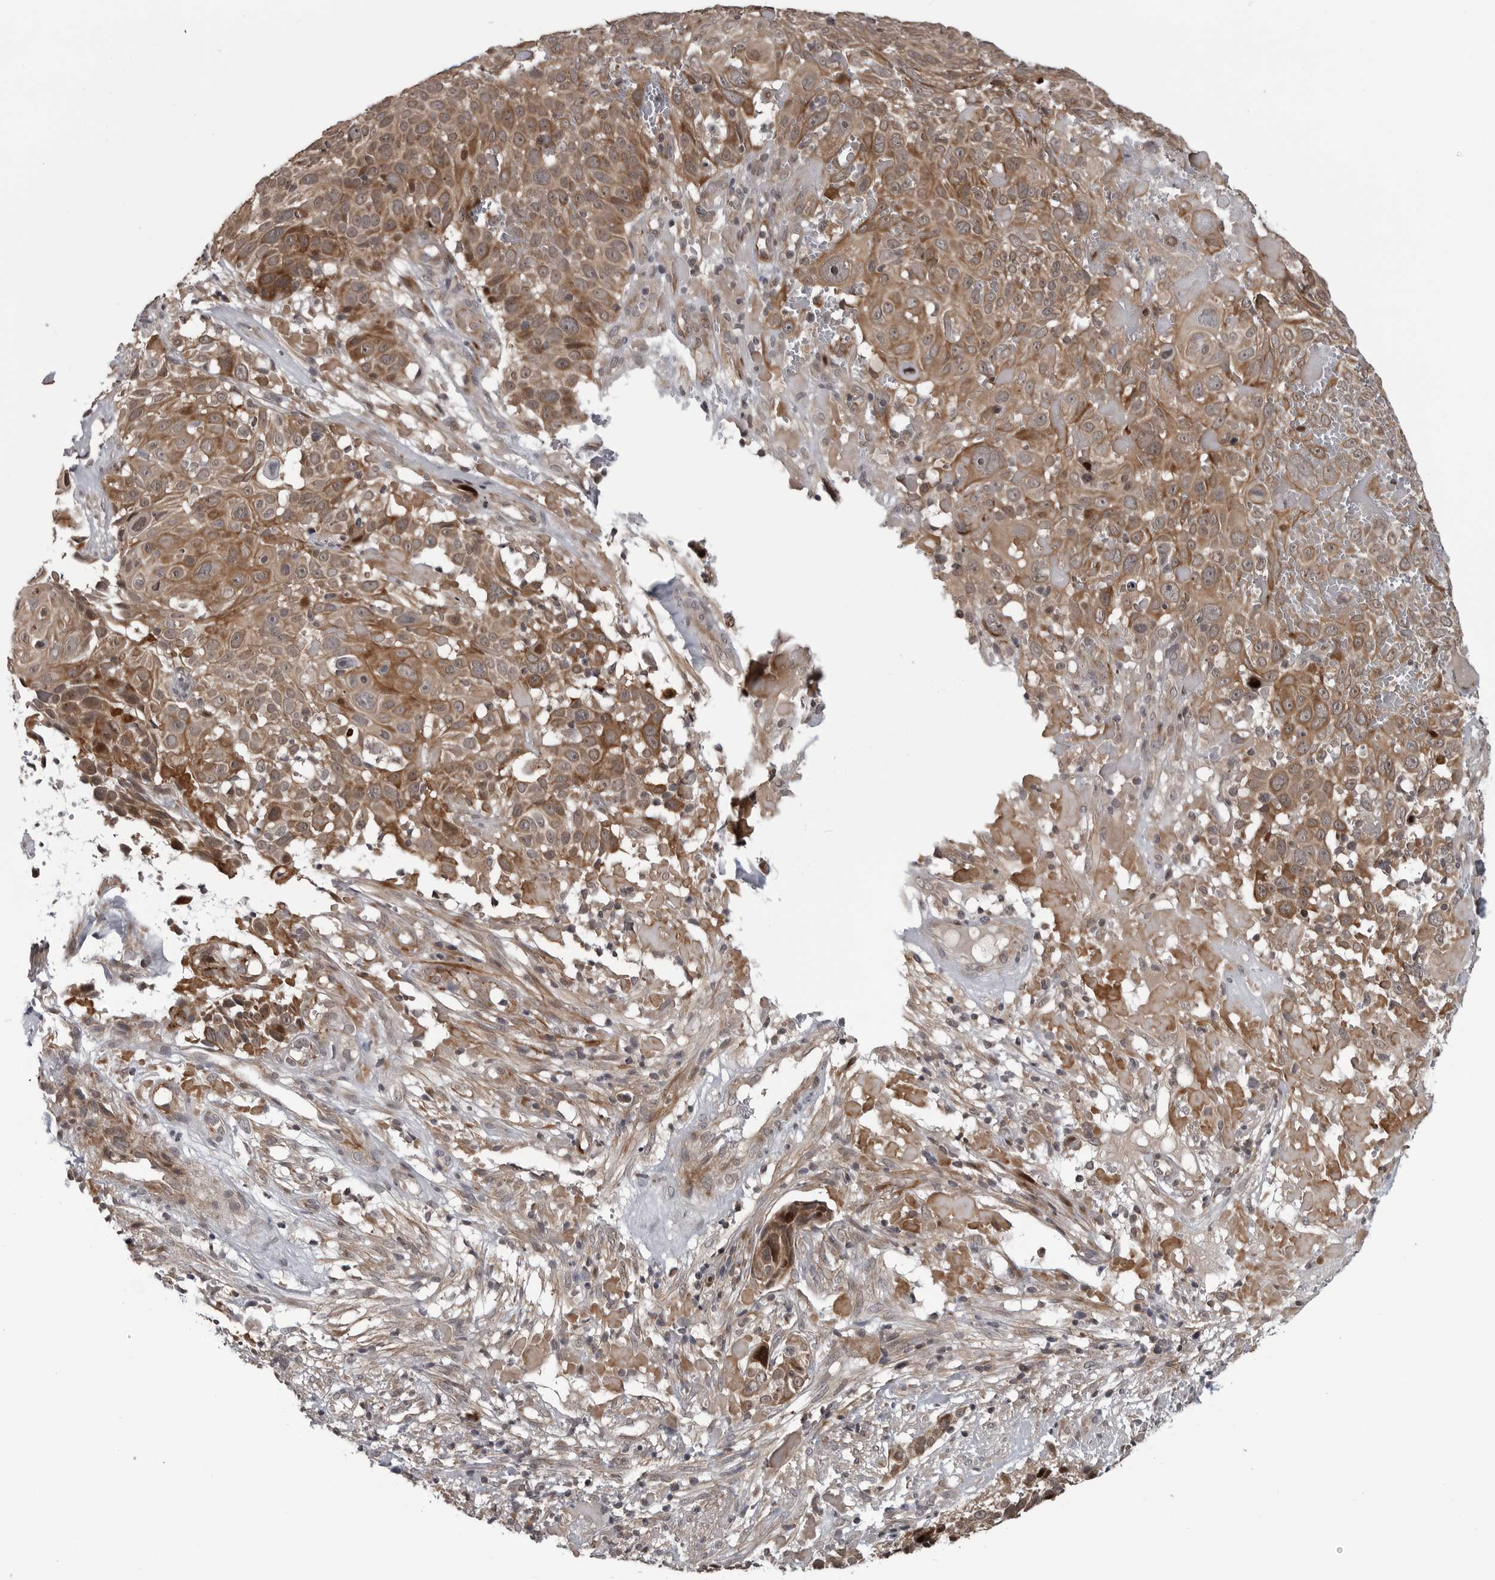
{"staining": {"intensity": "moderate", "quantity": ">75%", "location": "cytoplasmic/membranous,nuclear"}, "tissue": "cervical cancer", "cell_type": "Tumor cells", "image_type": "cancer", "snomed": [{"axis": "morphology", "description": "Squamous cell carcinoma, NOS"}, {"axis": "topography", "description": "Cervix"}], "caption": "Protein analysis of cervical squamous cell carcinoma tissue exhibits moderate cytoplasmic/membranous and nuclear staining in approximately >75% of tumor cells.", "gene": "FAAP100", "patient": {"sex": "female", "age": 74}}